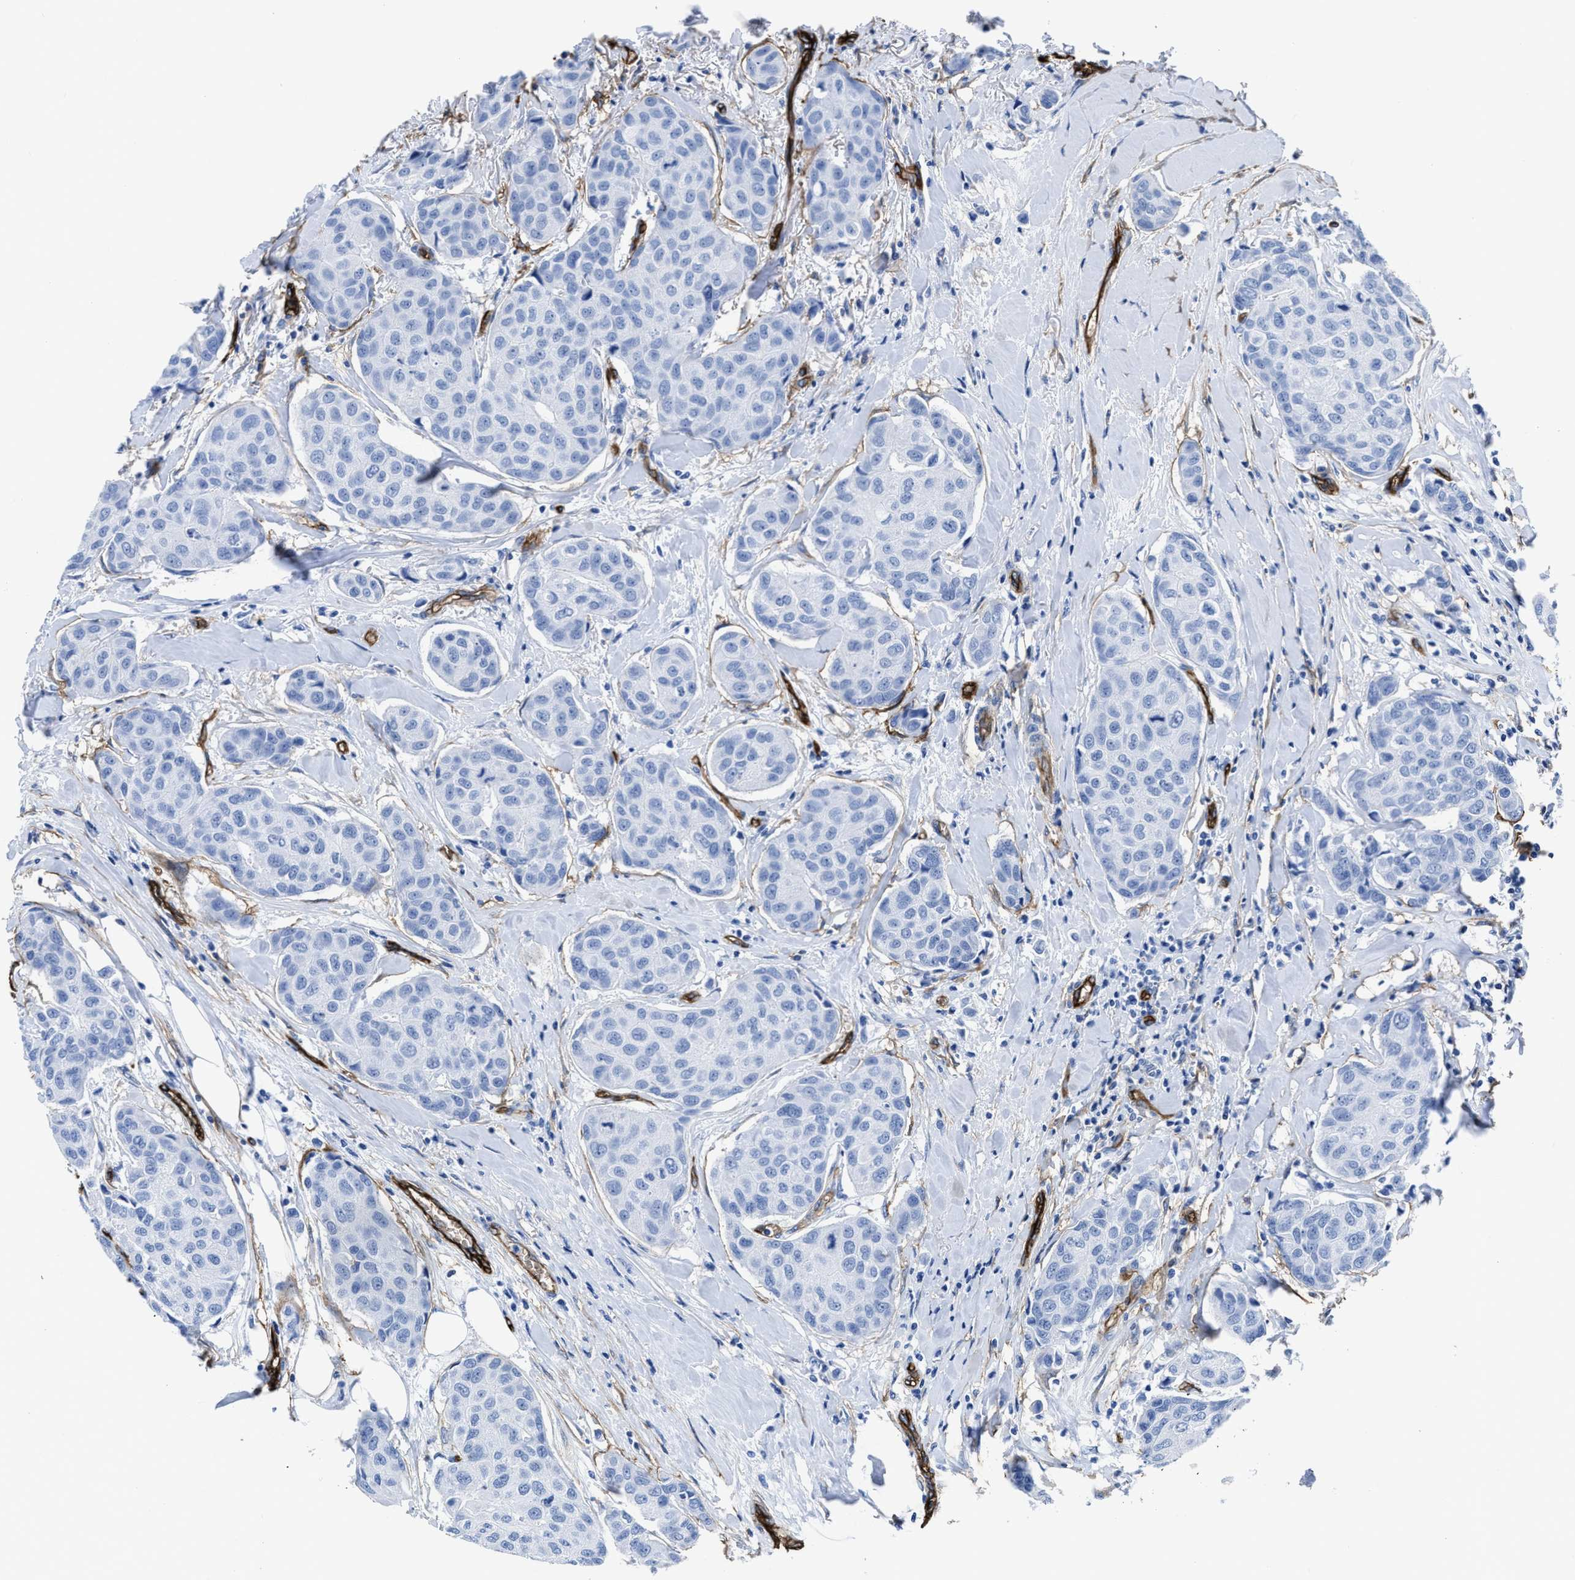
{"staining": {"intensity": "negative", "quantity": "none", "location": "none"}, "tissue": "breast cancer", "cell_type": "Tumor cells", "image_type": "cancer", "snomed": [{"axis": "morphology", "description": "Duct carcinoma"}, {"axis": "topography", "description": "Breast"}], "caption": "Tumor cells are negative for brown protein staining in breast infiltrating ductal carcinoma.", "gene": "AQP1", "patient": {"sex": "female", "age": 80}}